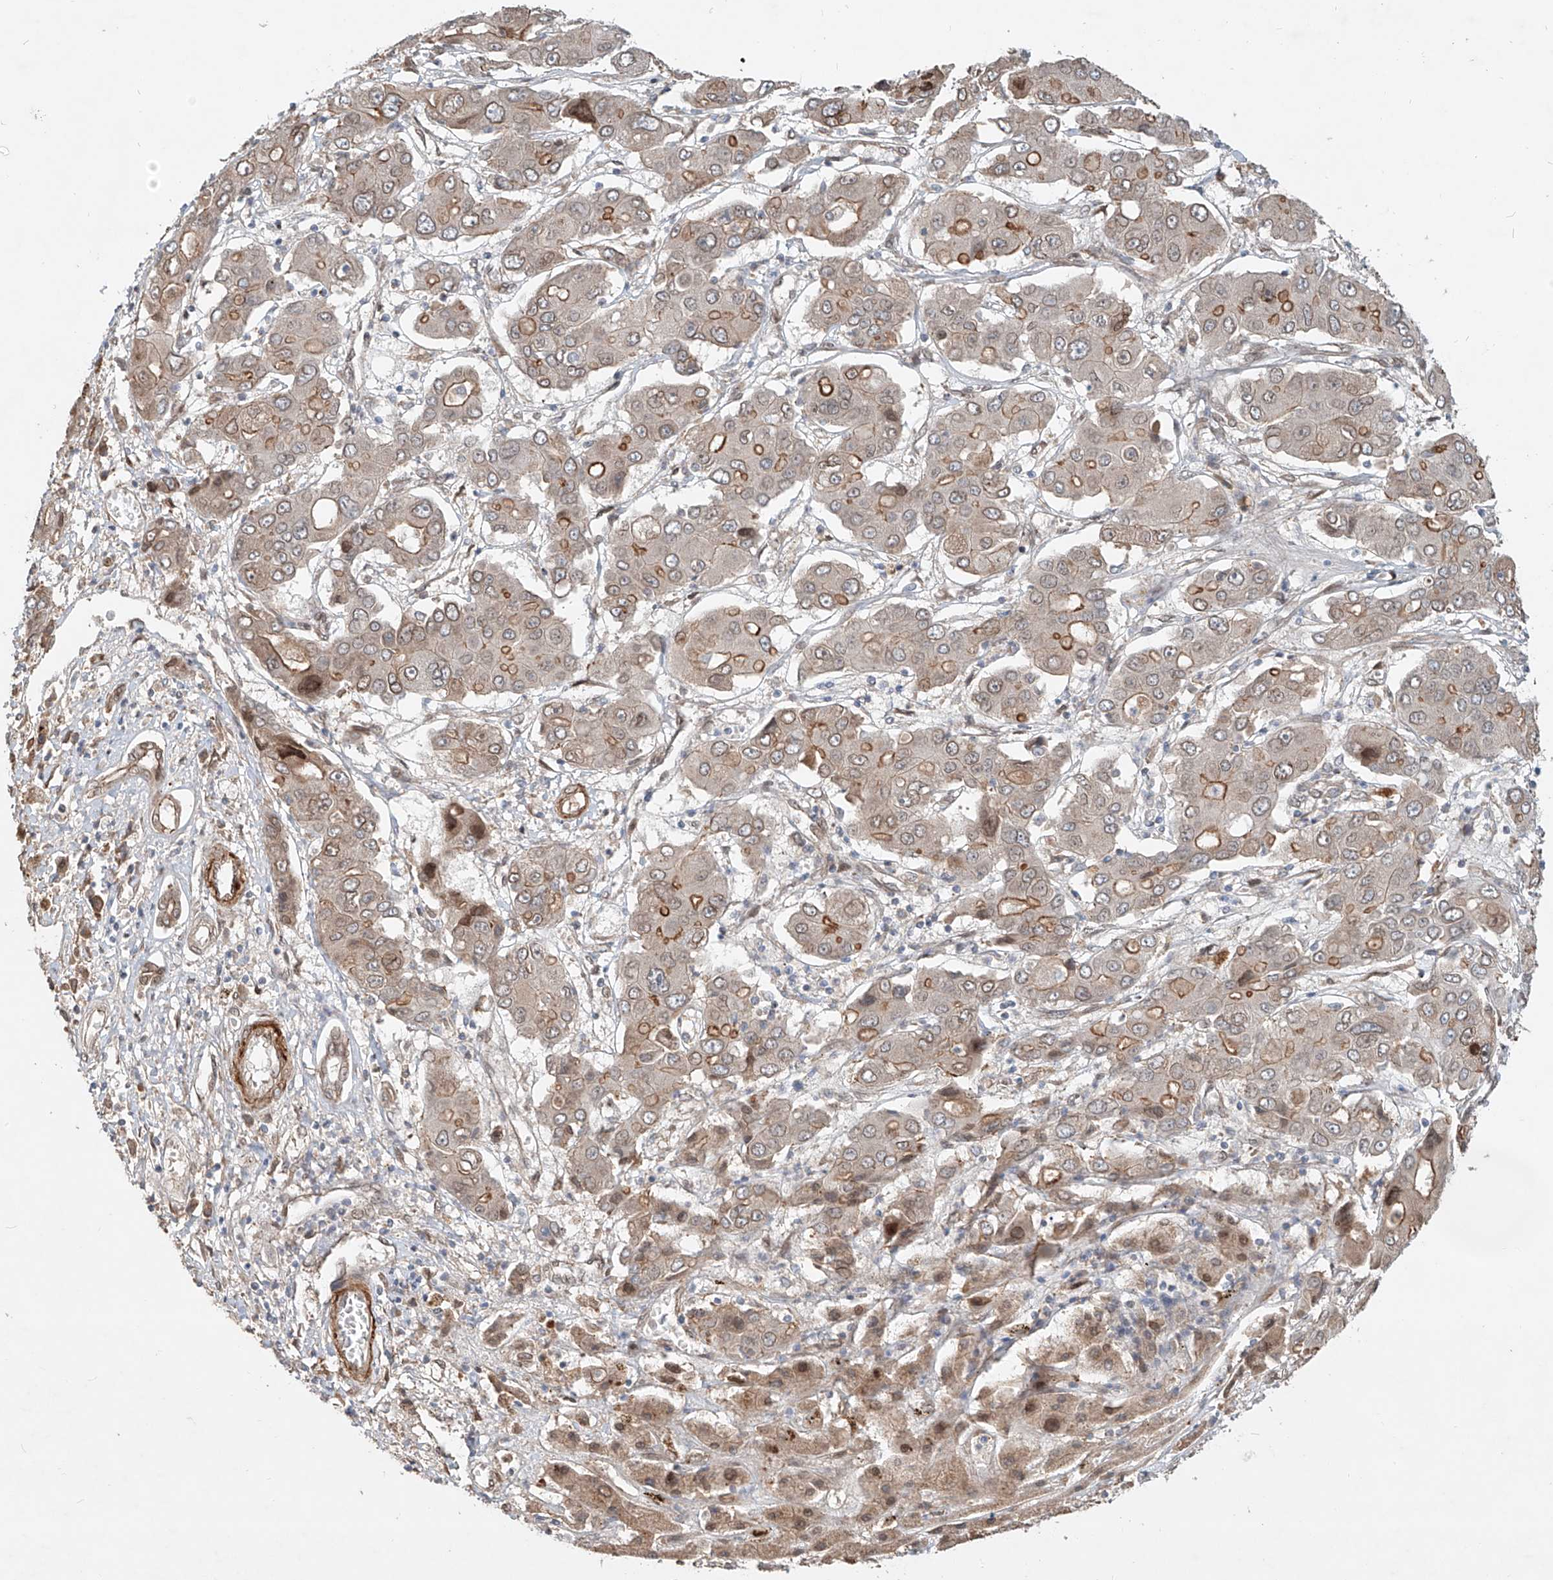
{"staining": {"intensity": "moderate", "quantity": "25%-75%", "location": "cytoplasmic/membranous,nuclear"}, "tissue": "liver cancer", "cell_type": "Tumor cells", "image_type": "cancer", "snomed": [{"axis": "morphology", "description": "Cholangiocarcinoma"}, {"axis": "topography", "description": "Liver"}], "caption": "Brown immunohistochemical staining in liver cancer shows moderate cytoplasmic/membranous and nuclear positivity in approximately 25%-75% of tumor cells.", "gene": "SASH1", "patient": {"sex": "male", "age": 67}}